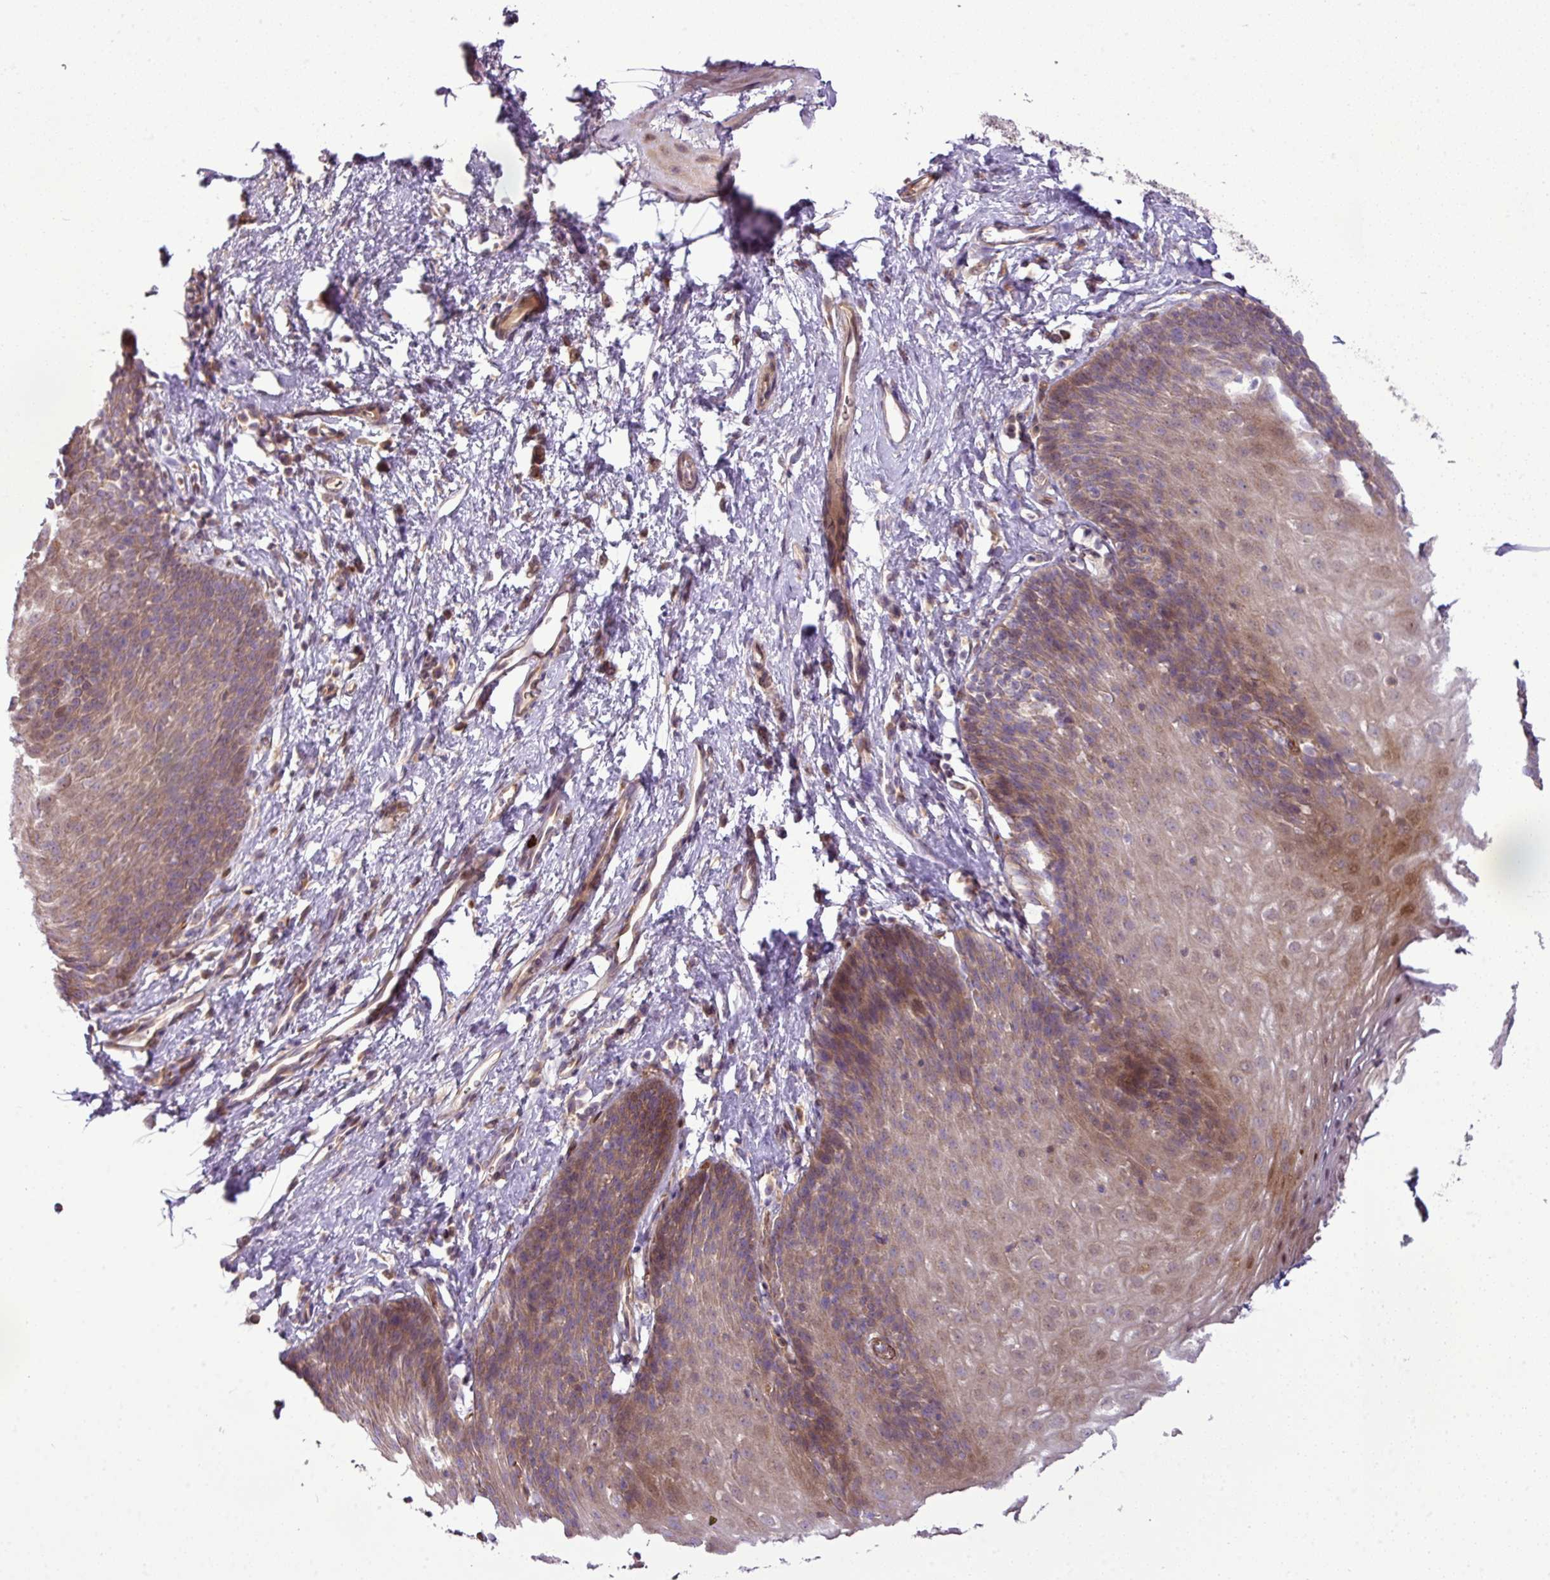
{"staining": {"intensity": "moderate", "quantity": "25%-75%", "location": "cytoplasmic/membranous,nuclear"}, "tissue": "esophagus", "cell_type": "Squamous epithelial cells", "image_type": "normal", "snomed": [{"axis": "morphology", "description": "Normal tissue, NOS"}, {"axis": "topography", "description": "Esophagus"}], "caption": "Squamous epithelial cells demonstrate moderate cytoplasmic/membranous,nuclear staining in approximately 25%-75% of cells in benign esophagus.", "gene": "COX18", "patient": {"sex": "female", "age": 61}}